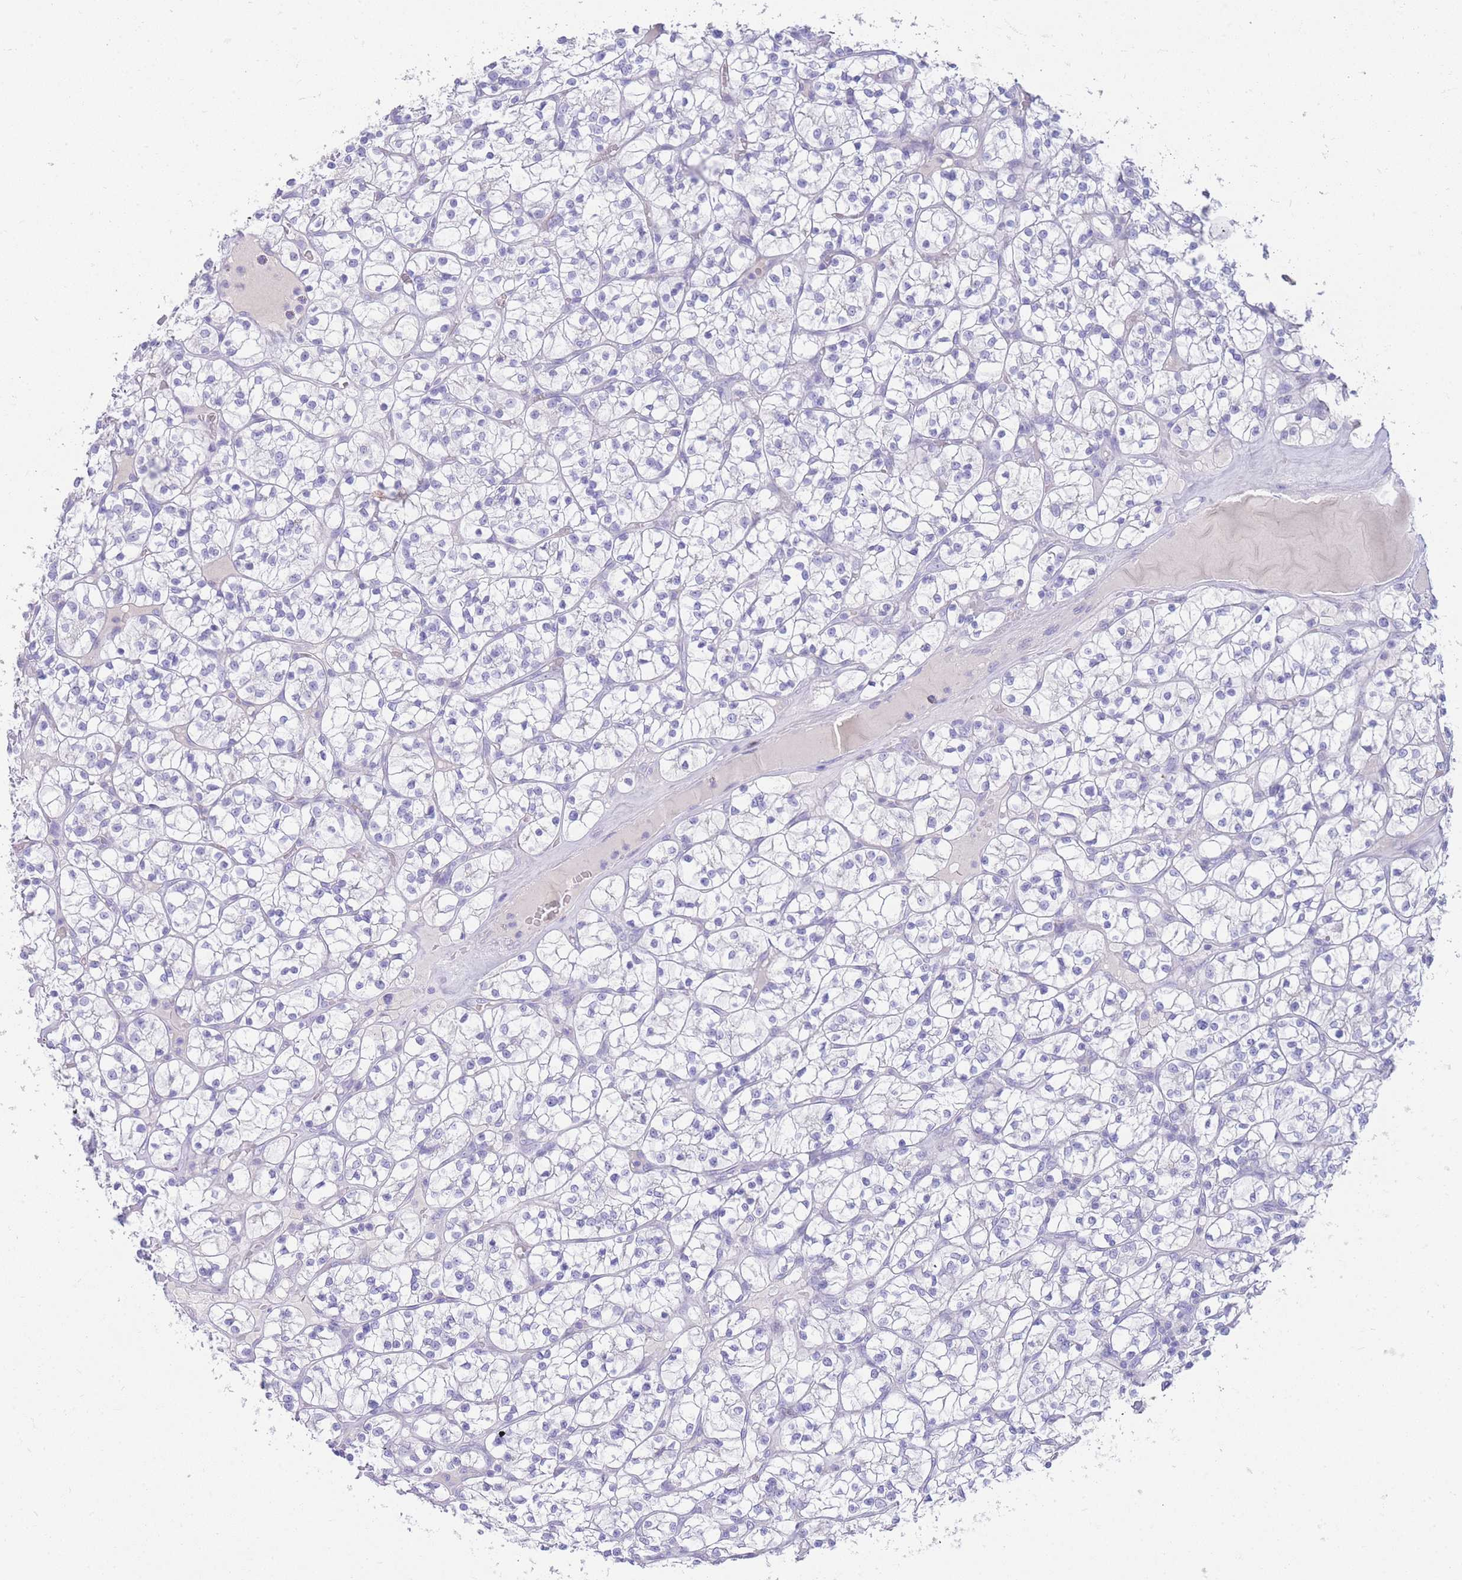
{"staining": {"intensity": "negative", "quantity": "none", "location": "none"}, "tissue": "renal cancer", "cell_type": "Tumor cells", "image_type": "cancer", "snomed": [{"axis": "morphology", "description": "Adenocarcinoma, NOS"}, {"axis": "topography", "description": "Kidney"}], "caption": "This is an immunohistochemistry (IHC) photomicrograph of renal cancer. There is no staining in tumor cells.", "gene": "LRRC37A", "patient": {"sex": "female", "age": 64}}